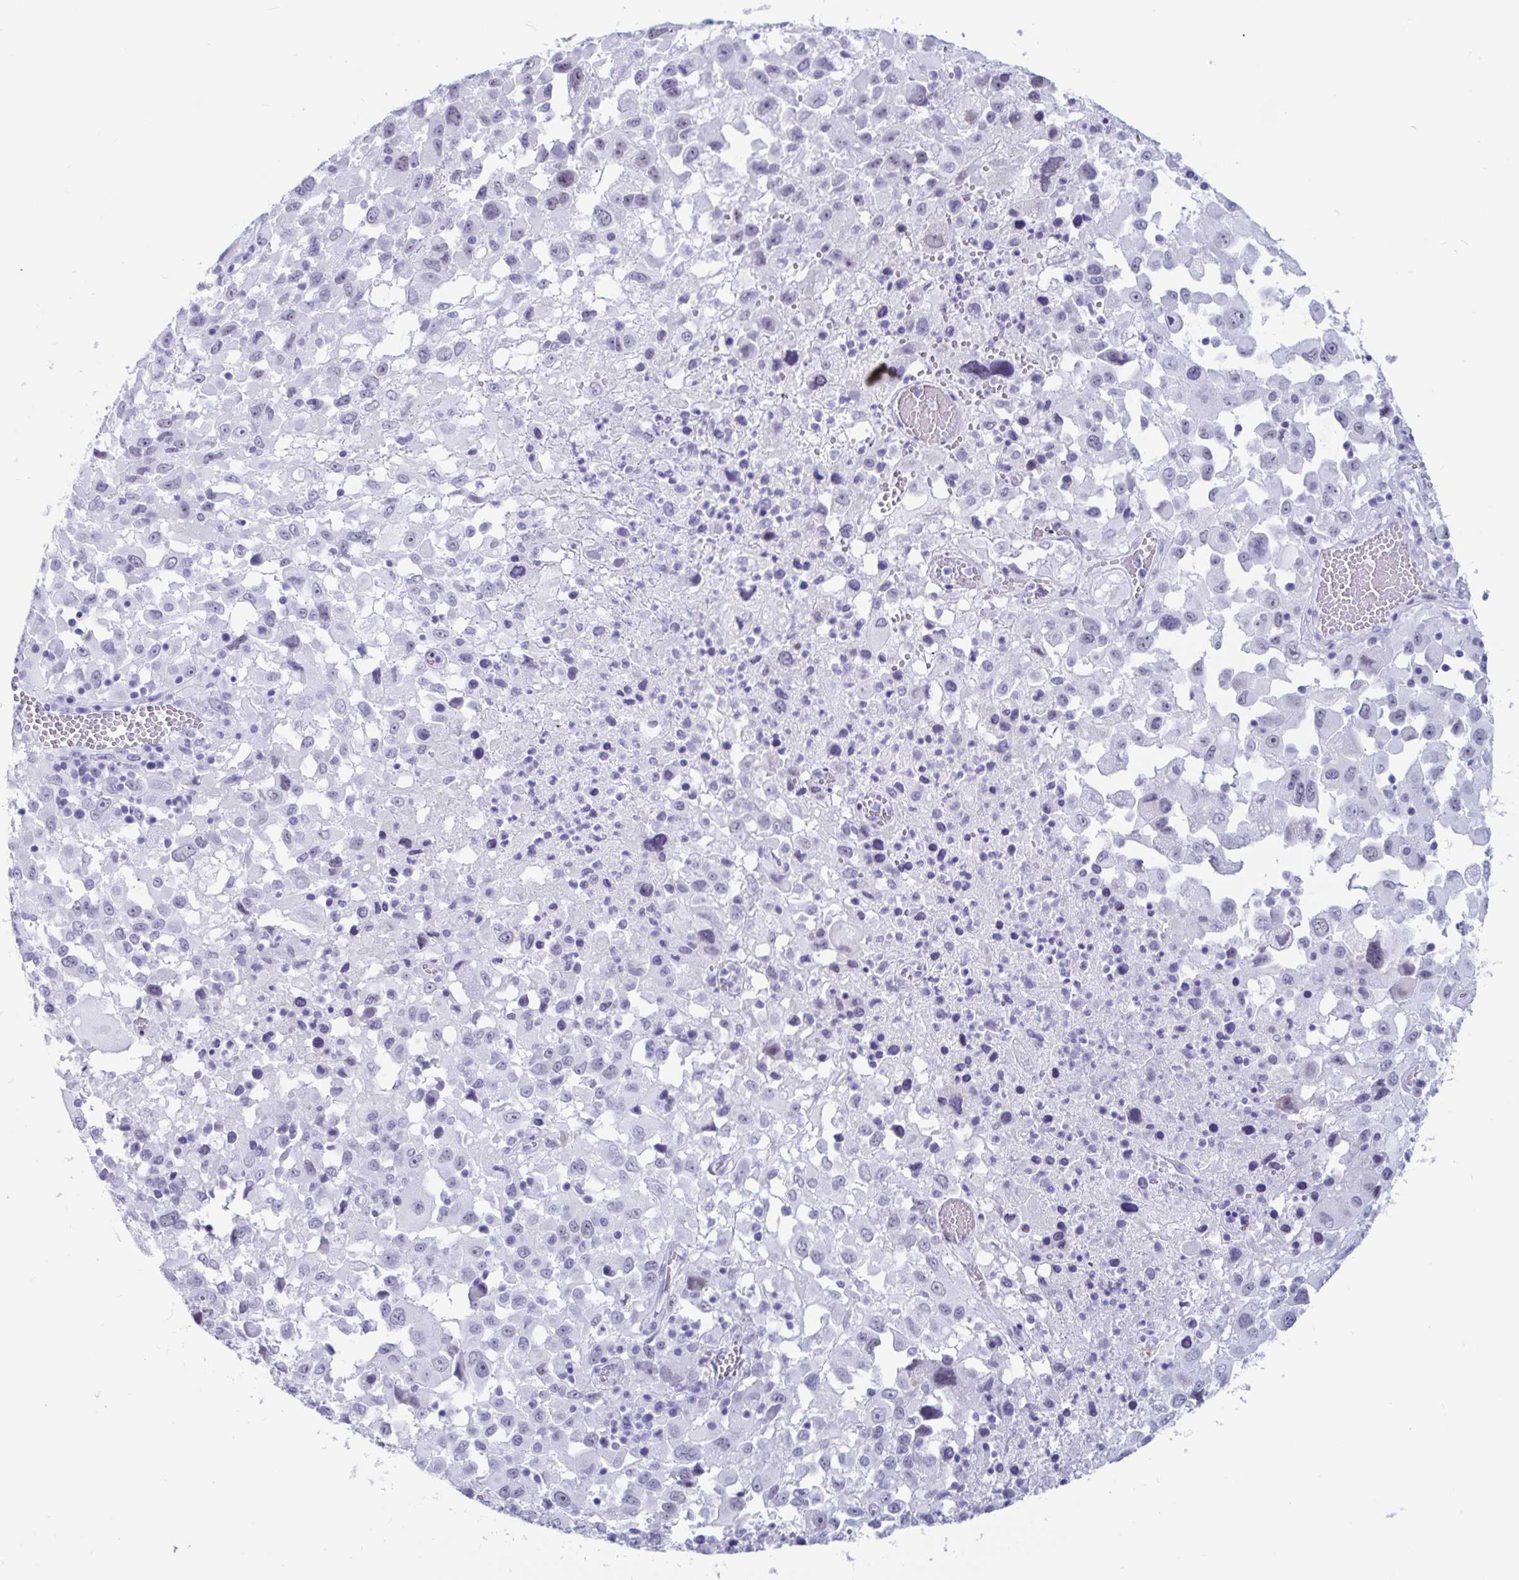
{"staining": {"intensity": "negative", "quantity": "none", "location": "none"}, "tissue": "melanoma", "cell_type": "Tumor cells", "image_type": "cancer", "snomed": [{"axis": "morphology", "description": "Malignant melanoma, Metastatic site"}, {"axis": "topography", "description": "Soft tissue"}], "caption": "This is an immunohistochemistry histopathology image of human melanoma. There is no positivity in tumor cells.", "gene": "GKN2", "patient": {"sex": "male", "age": 50}}